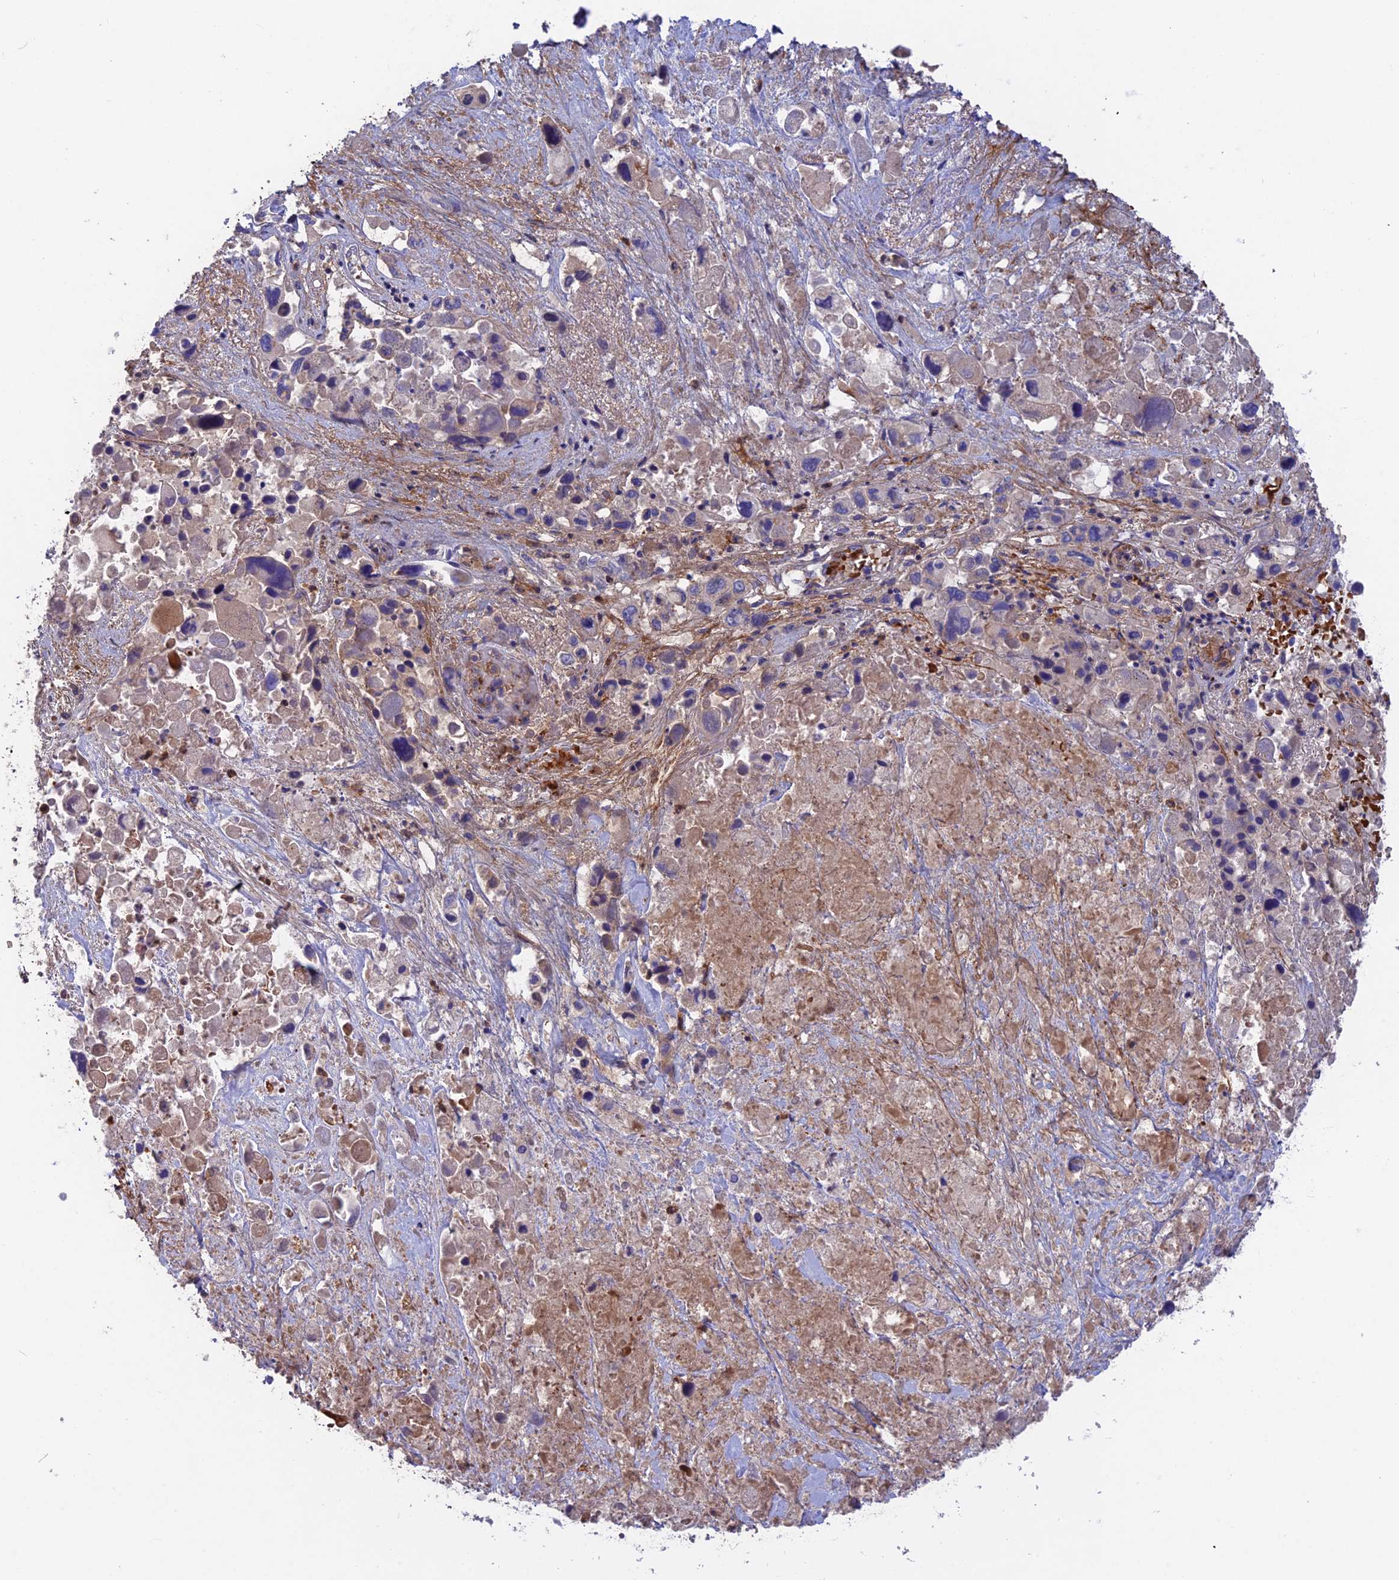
{"staining": {"intensity": "negative", "quantity": "none", "location": "none"}, "tissue": "pancreatic cancer", "cell_type": "Tumor cells", "image_type": "cancer", "snomed": [{"axis": "morphology", "description": "Adenocarcinoma, NOS"}, {"axis": "topography", "description": "Pancreas"}], "caption": "A micrograph of human adenocarcinoma (pancreatic) is negative for staining in tumor cells.", "gene": "CPNE7", "patient": {"sex": "male", "age": 92}}